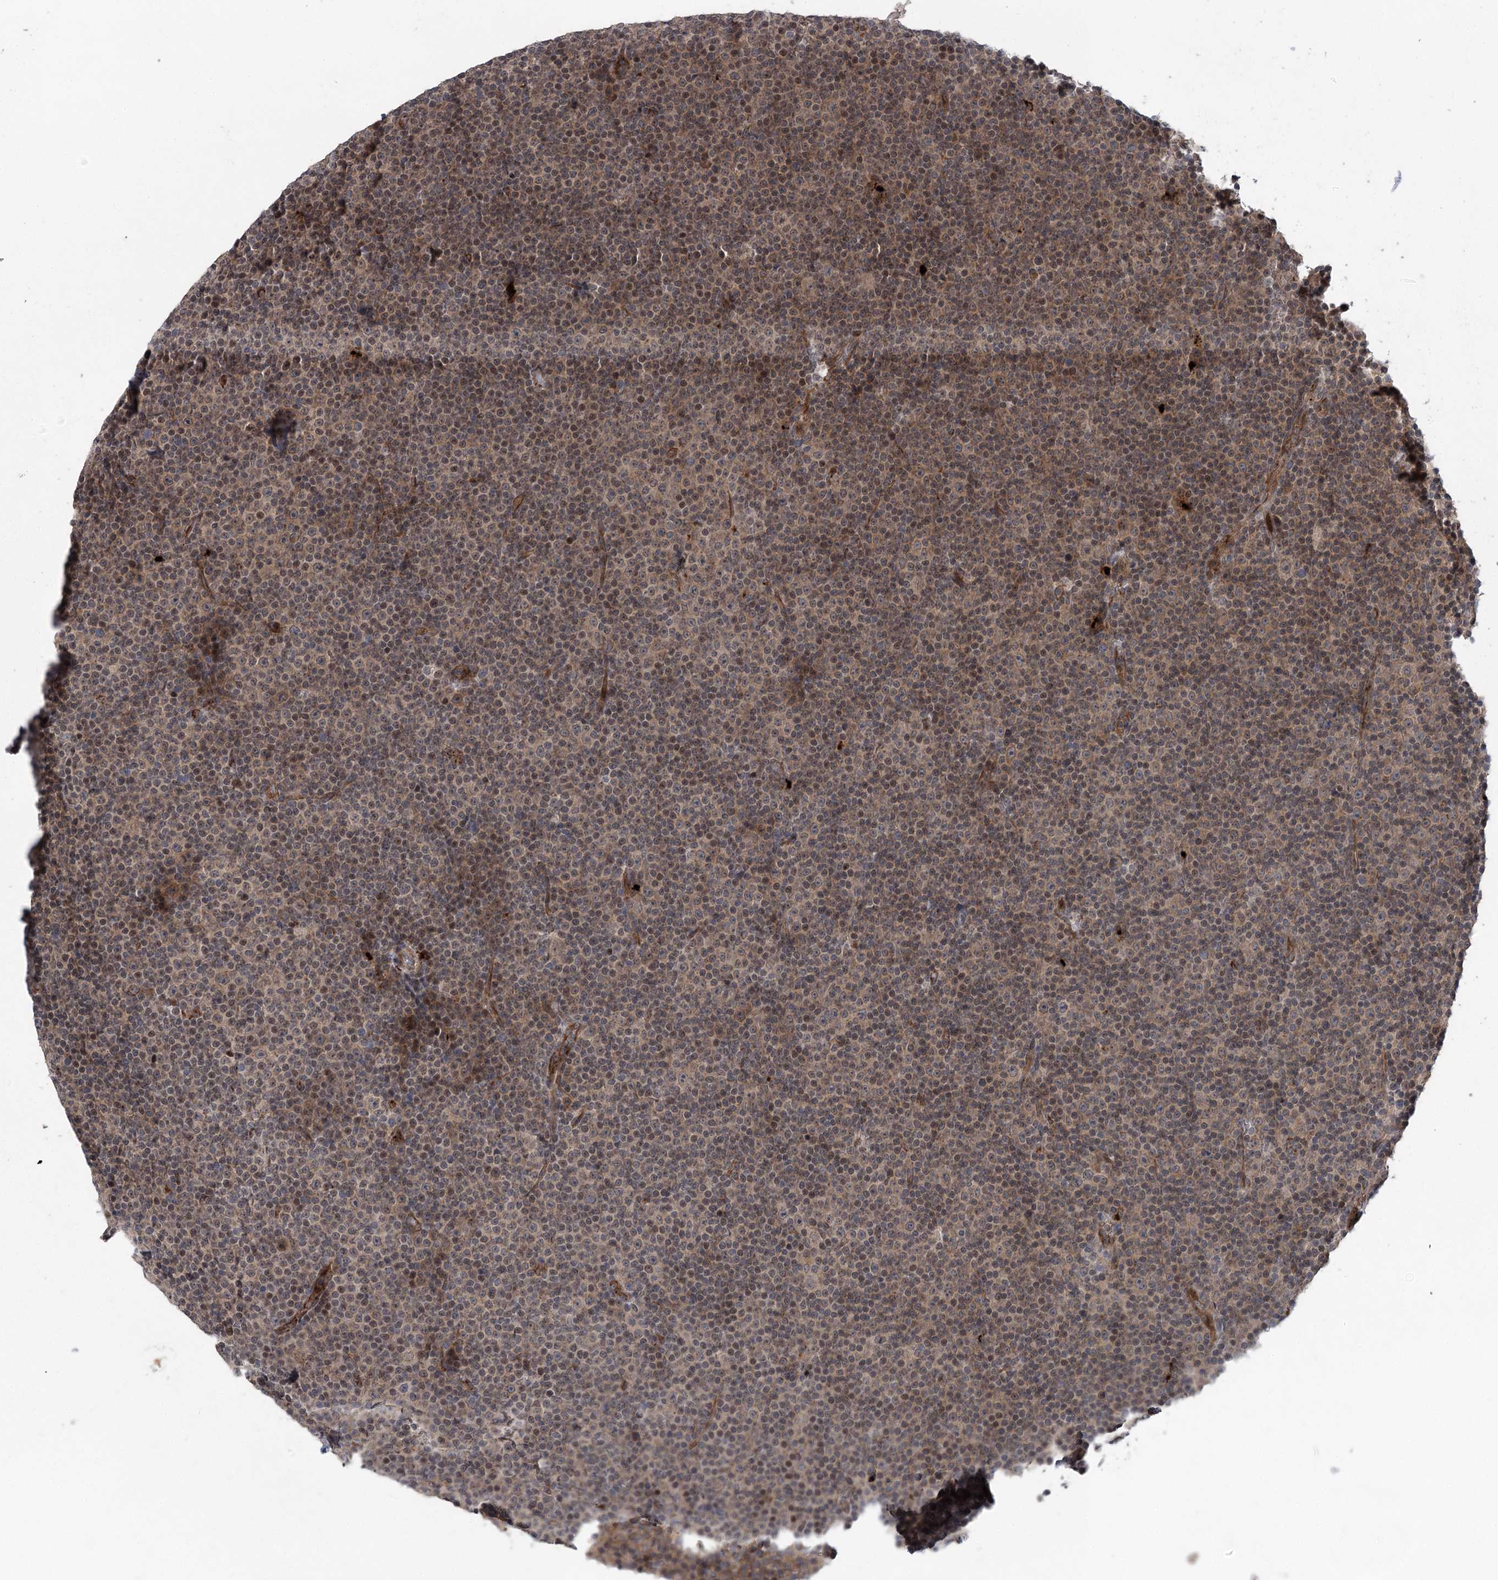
{"staining": {"intensity": "moderate", "quantity": ">75%", "location": "cytoplasmic/membranous"}, "tissue": "lymphoma", "cell_type": "Tumor cells", "image_type": "cancer", "snomed": [{"axis": "morphology", "description": "Malignant lymphoma, non-Hodgkin's type, Low grade"}, {"axis": "topography", "description": "Lymph node"}], "caption": "Protein staining of lymphoma tissue displays moderate cytoplasmic/membranous expression in approximately >75% of tumor cells. Using DAB (brown) and hematoxylin (blue) stains, captured at high magnification using brightfield microscopy.", "gene": "METTL24", "patient": {"sex": "female", "age": 67}}